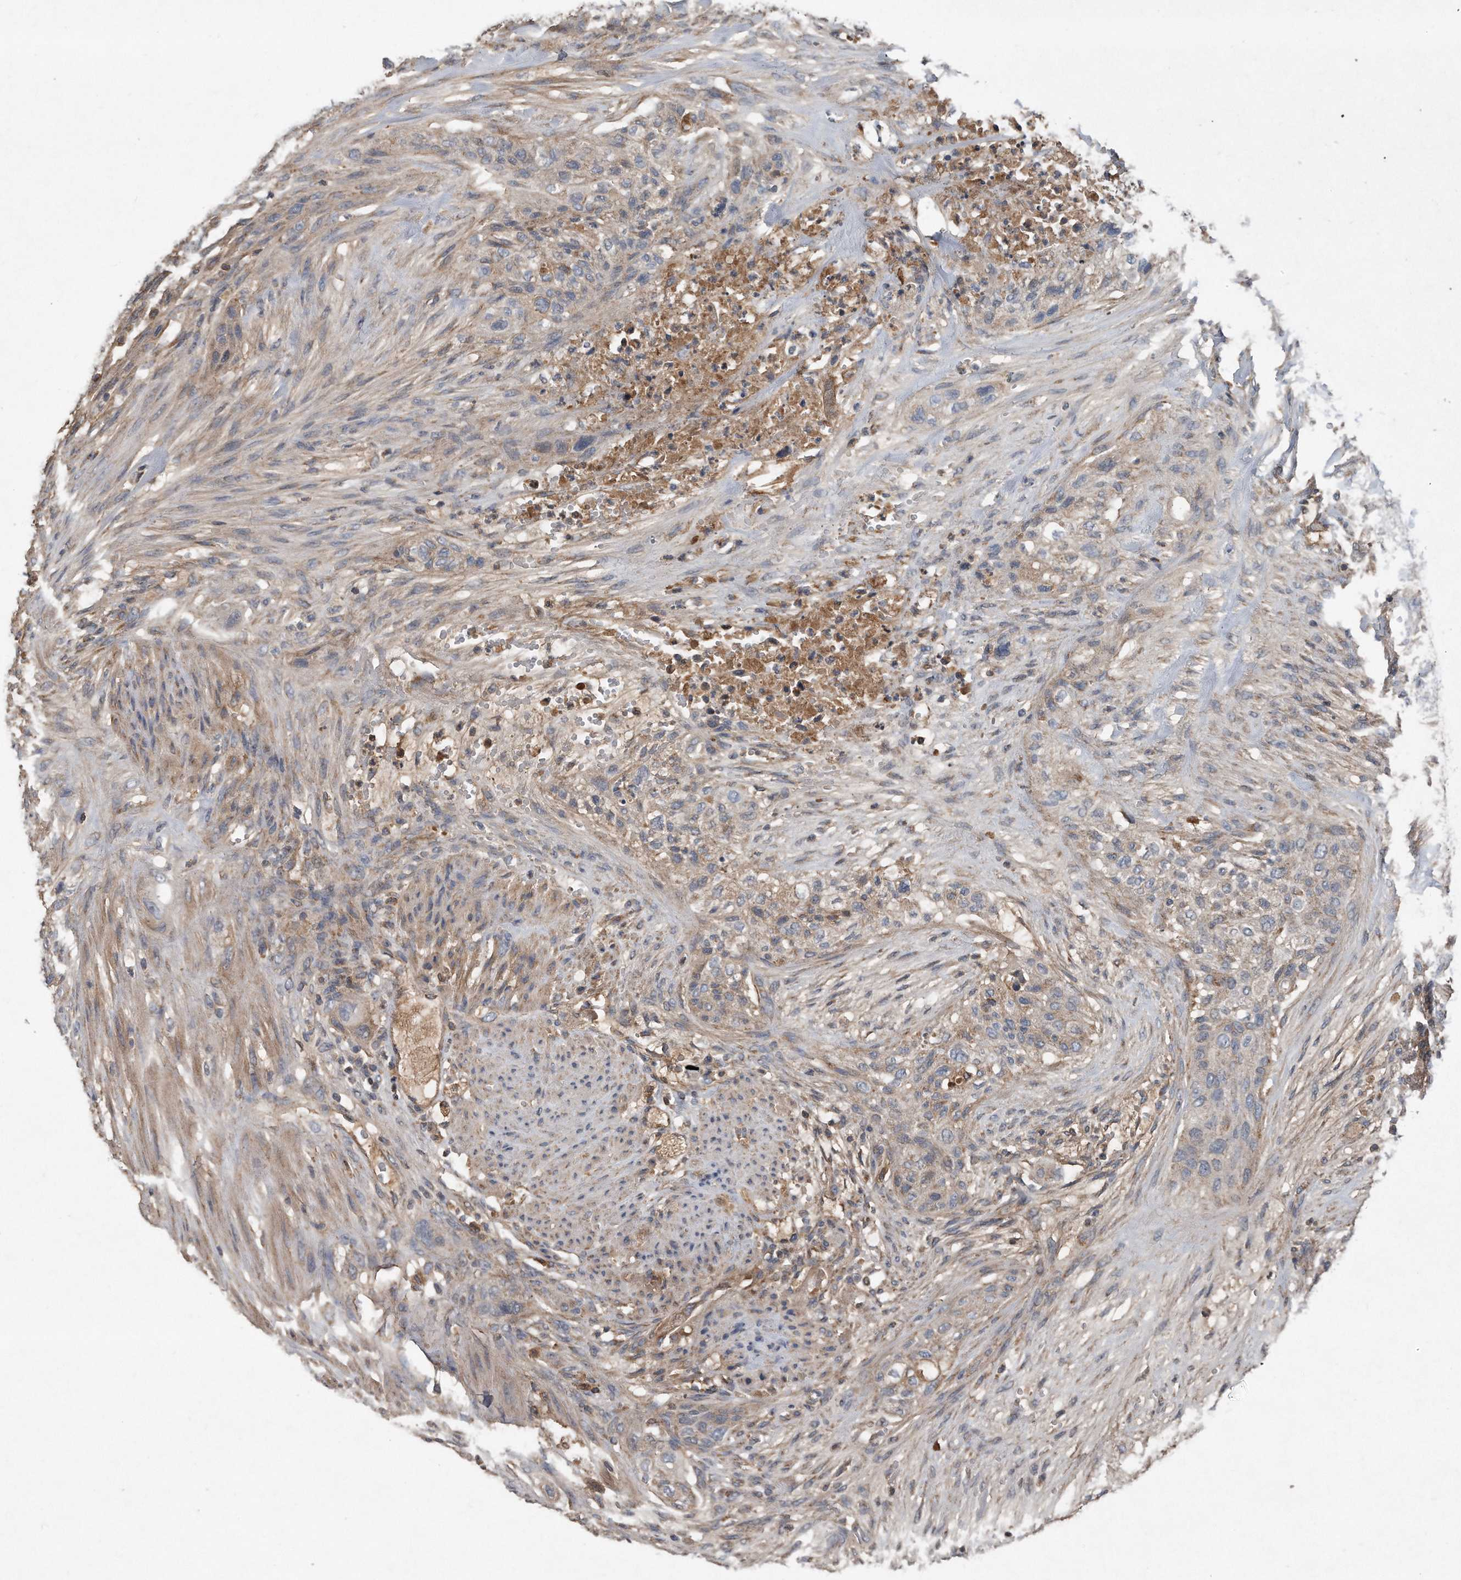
{"staining": {"intensity": "weak", "quantity": "<25%", "location": "cytoplasmic/membranous"}, "tissue": "urothelial cancer", "cell_type": "Tumor cells", "image_type": "cancer", "snomed": [{"axis": "morphology", "description": "Urothelial carcinoma, High grade"}, {"axis": "topography", "description": "Urinary bladder"}], "caption": "Immunohistochemical staining of human urothelial cancer demonstrates no significant staining in tumor cells.", "gene": "SDHA", "patient": {"sex": "male", "age": 35}}